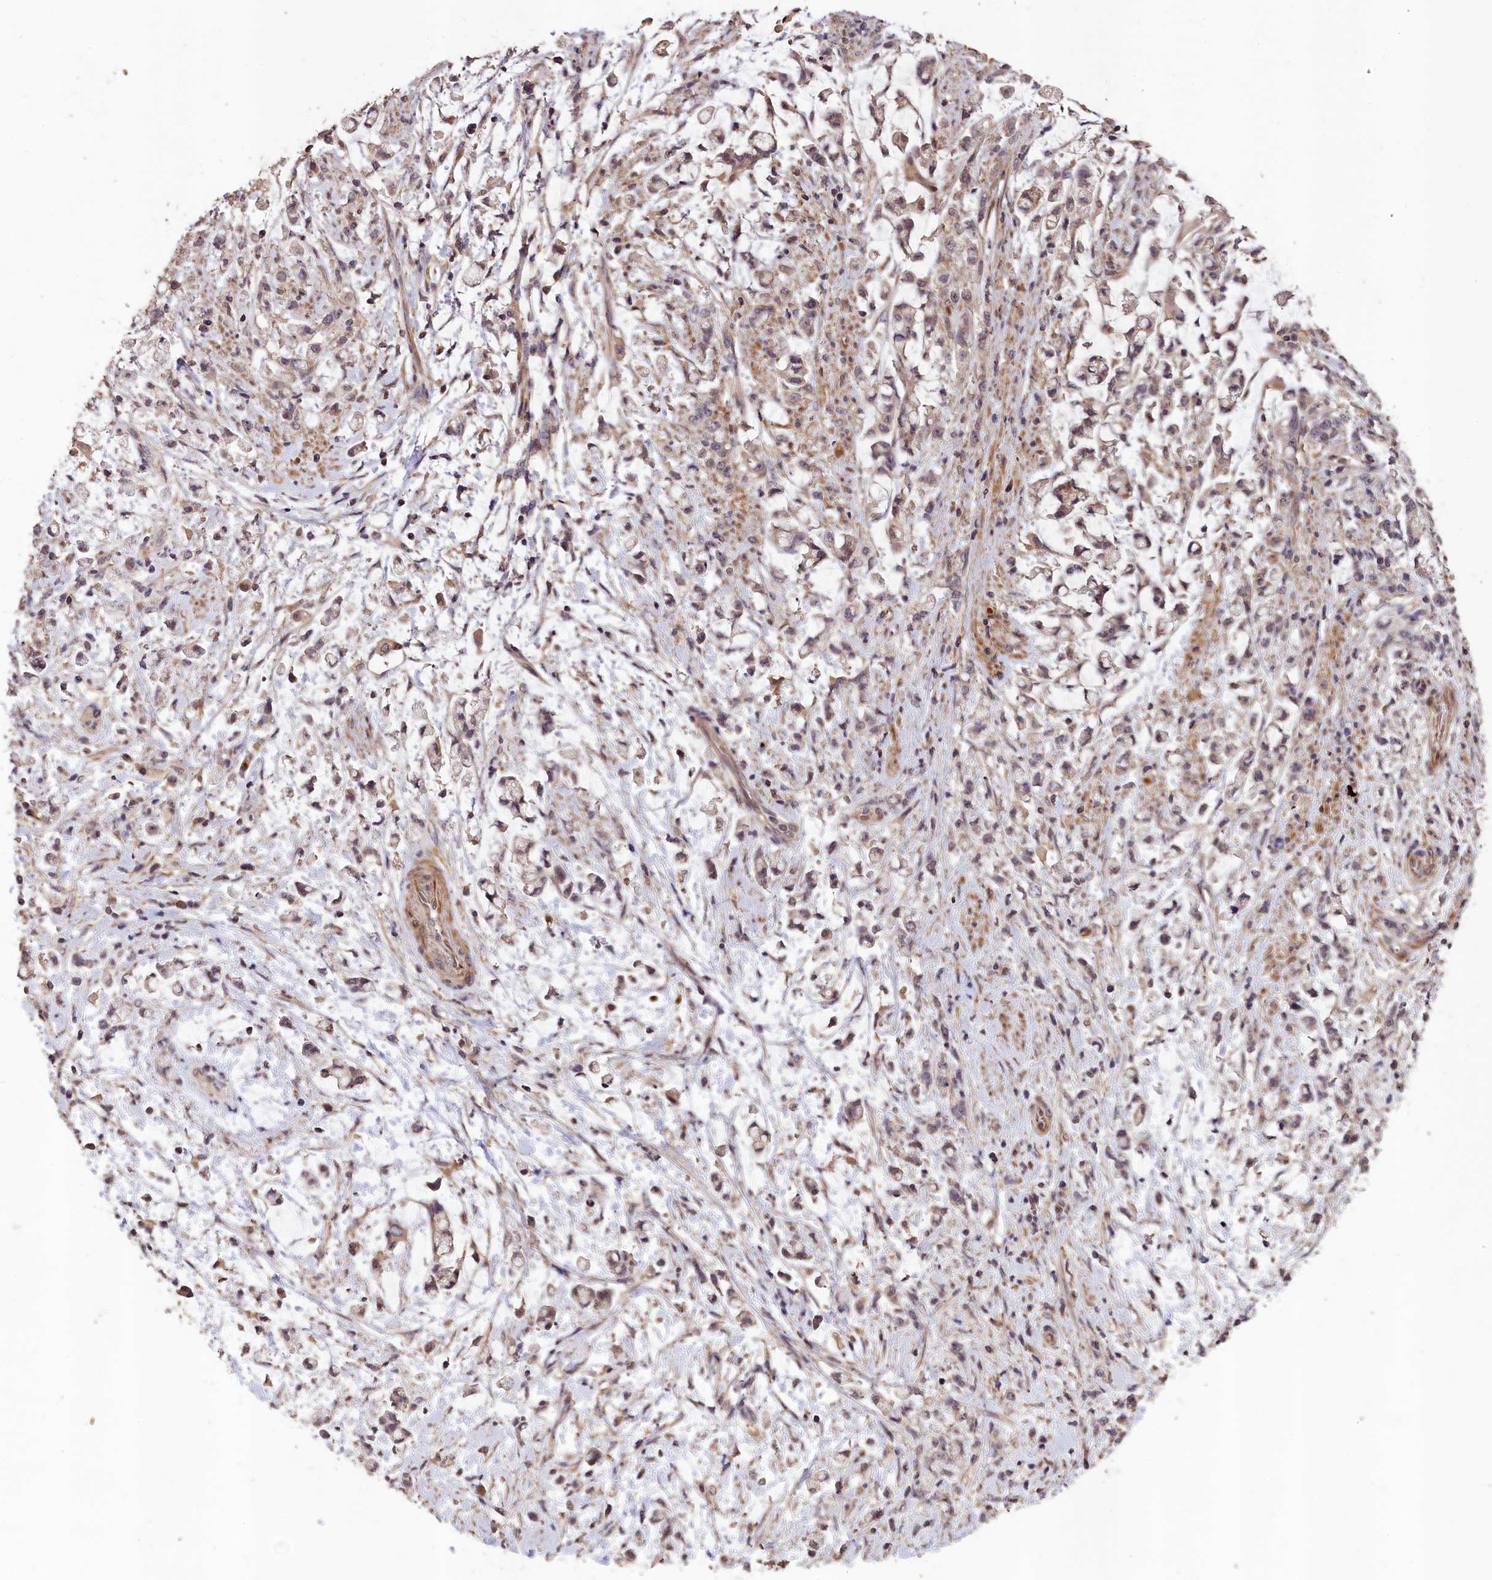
{"staining": {"intensity": "weak", "quantity": "<25%", "location": "cytoplasmic/membranous"}, "tissue": "stomach cancer", "cell_type": "Tumor cells", "image_type": "cancer", "snomed": [{"axis": "morphology", "description": "Adenocarcinoma, NOS"}, {"axis": "topography", "description": "Stomach"}], "caption": "Immunohistochemistry image of neoplastic tissue: human stomach cancer (adenocarcinoma) stained with DAB displays no significant protein positivity in tumor cells. (Stains: DAB (3,3'-diaminobenzidine) immunohistochemistry with hematoxylin counter stain, Microscopy: brightfield microscopy at high magnification).", "gene": "DNAJB9", "patient": {"sex": "female", "age": 60}}